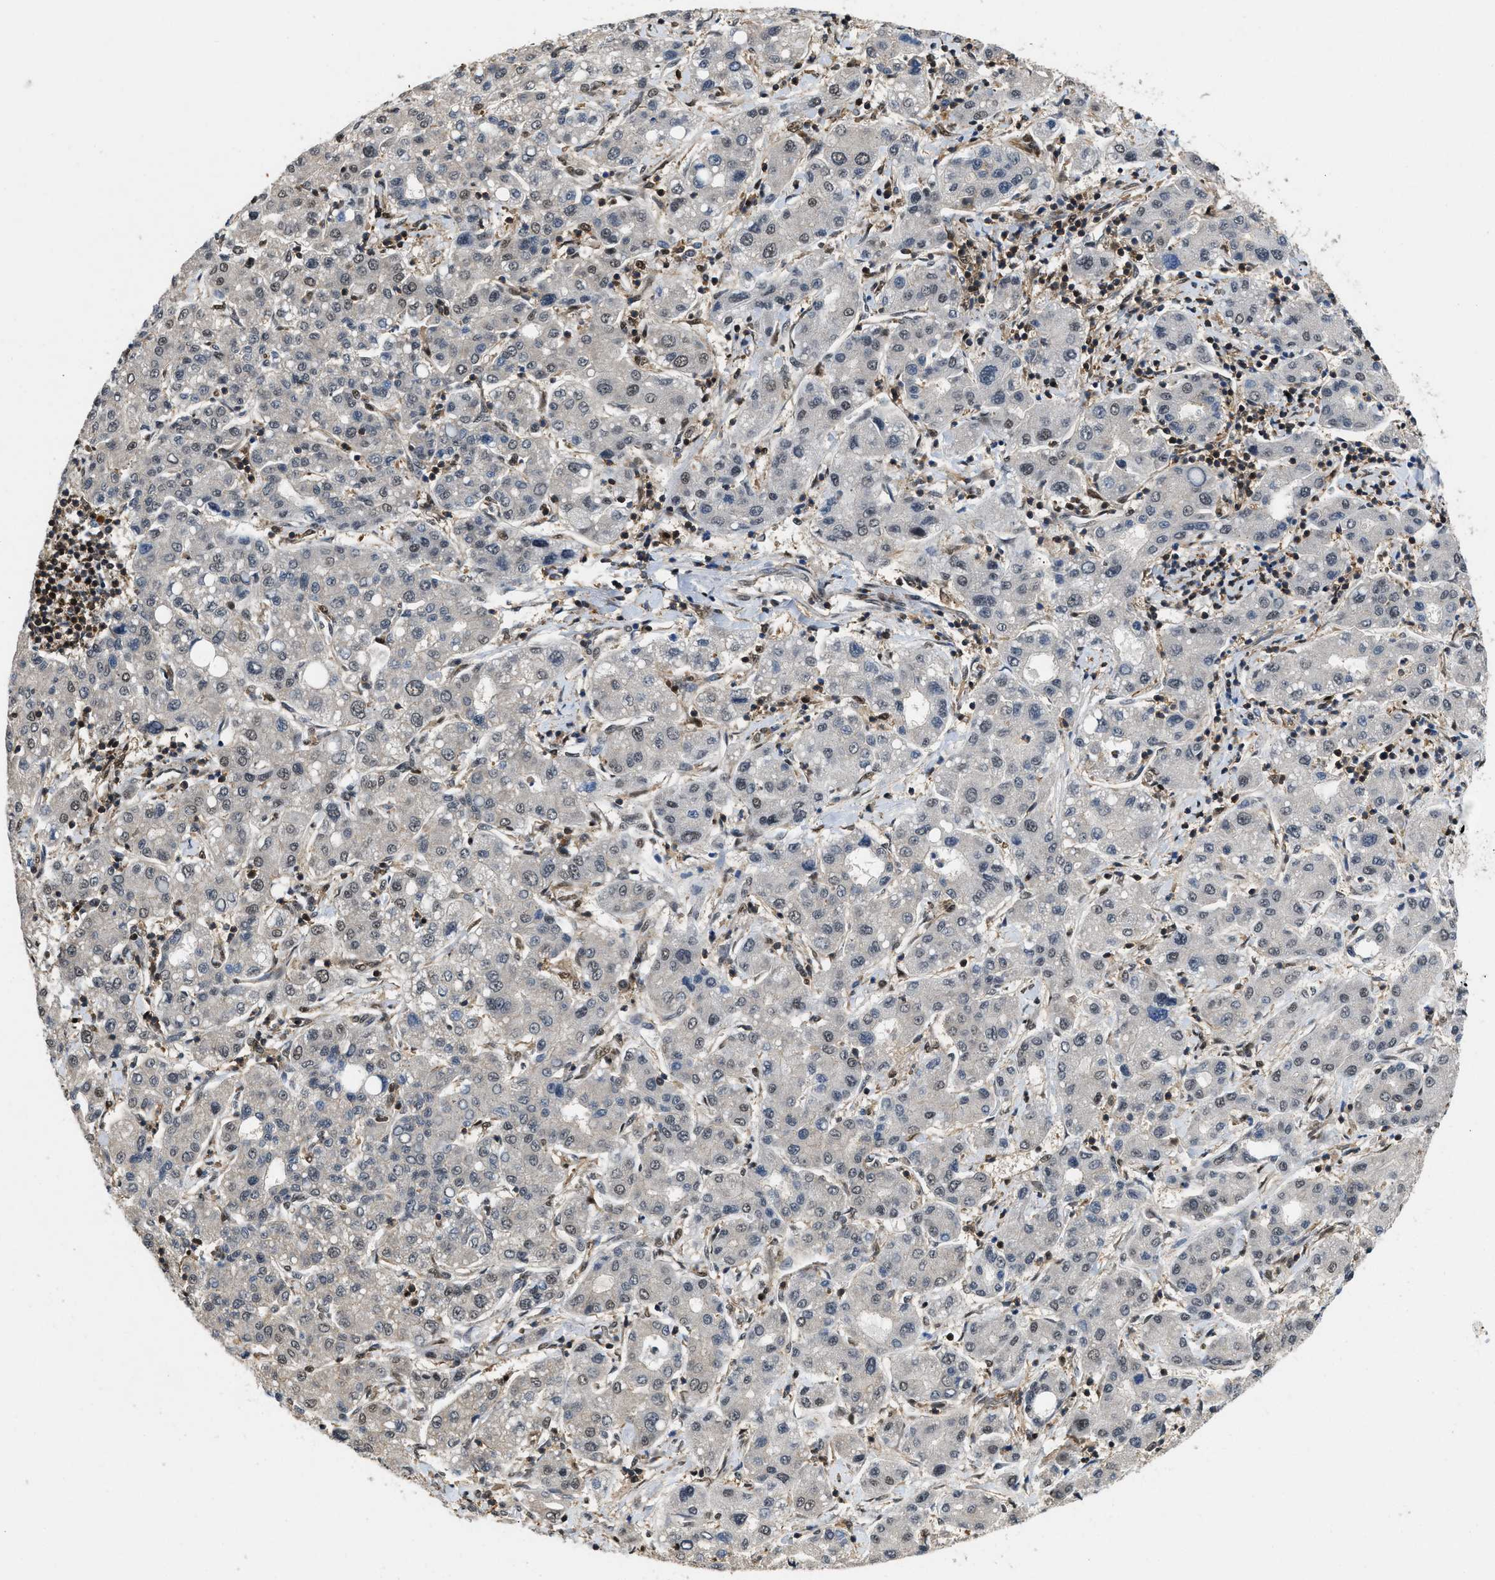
{"staining": {"intensity": "weak", "quantity": "<25%", "location": "nuclear"}, "tissue": "liver cancer", "cell_type": "Tumor cells", "image_type": "cancer", "snomed": [{"axis": "morphology", "description": "Carcinoma, Hepatocellular, NOS"}, {"axis": "topography", "description": "Liver"}], "caption": "Tumor cells are negative for protein expression in human liver cancer.", "gene": "ATF7IP", "patient": {"sex": "male", "age": 65}}